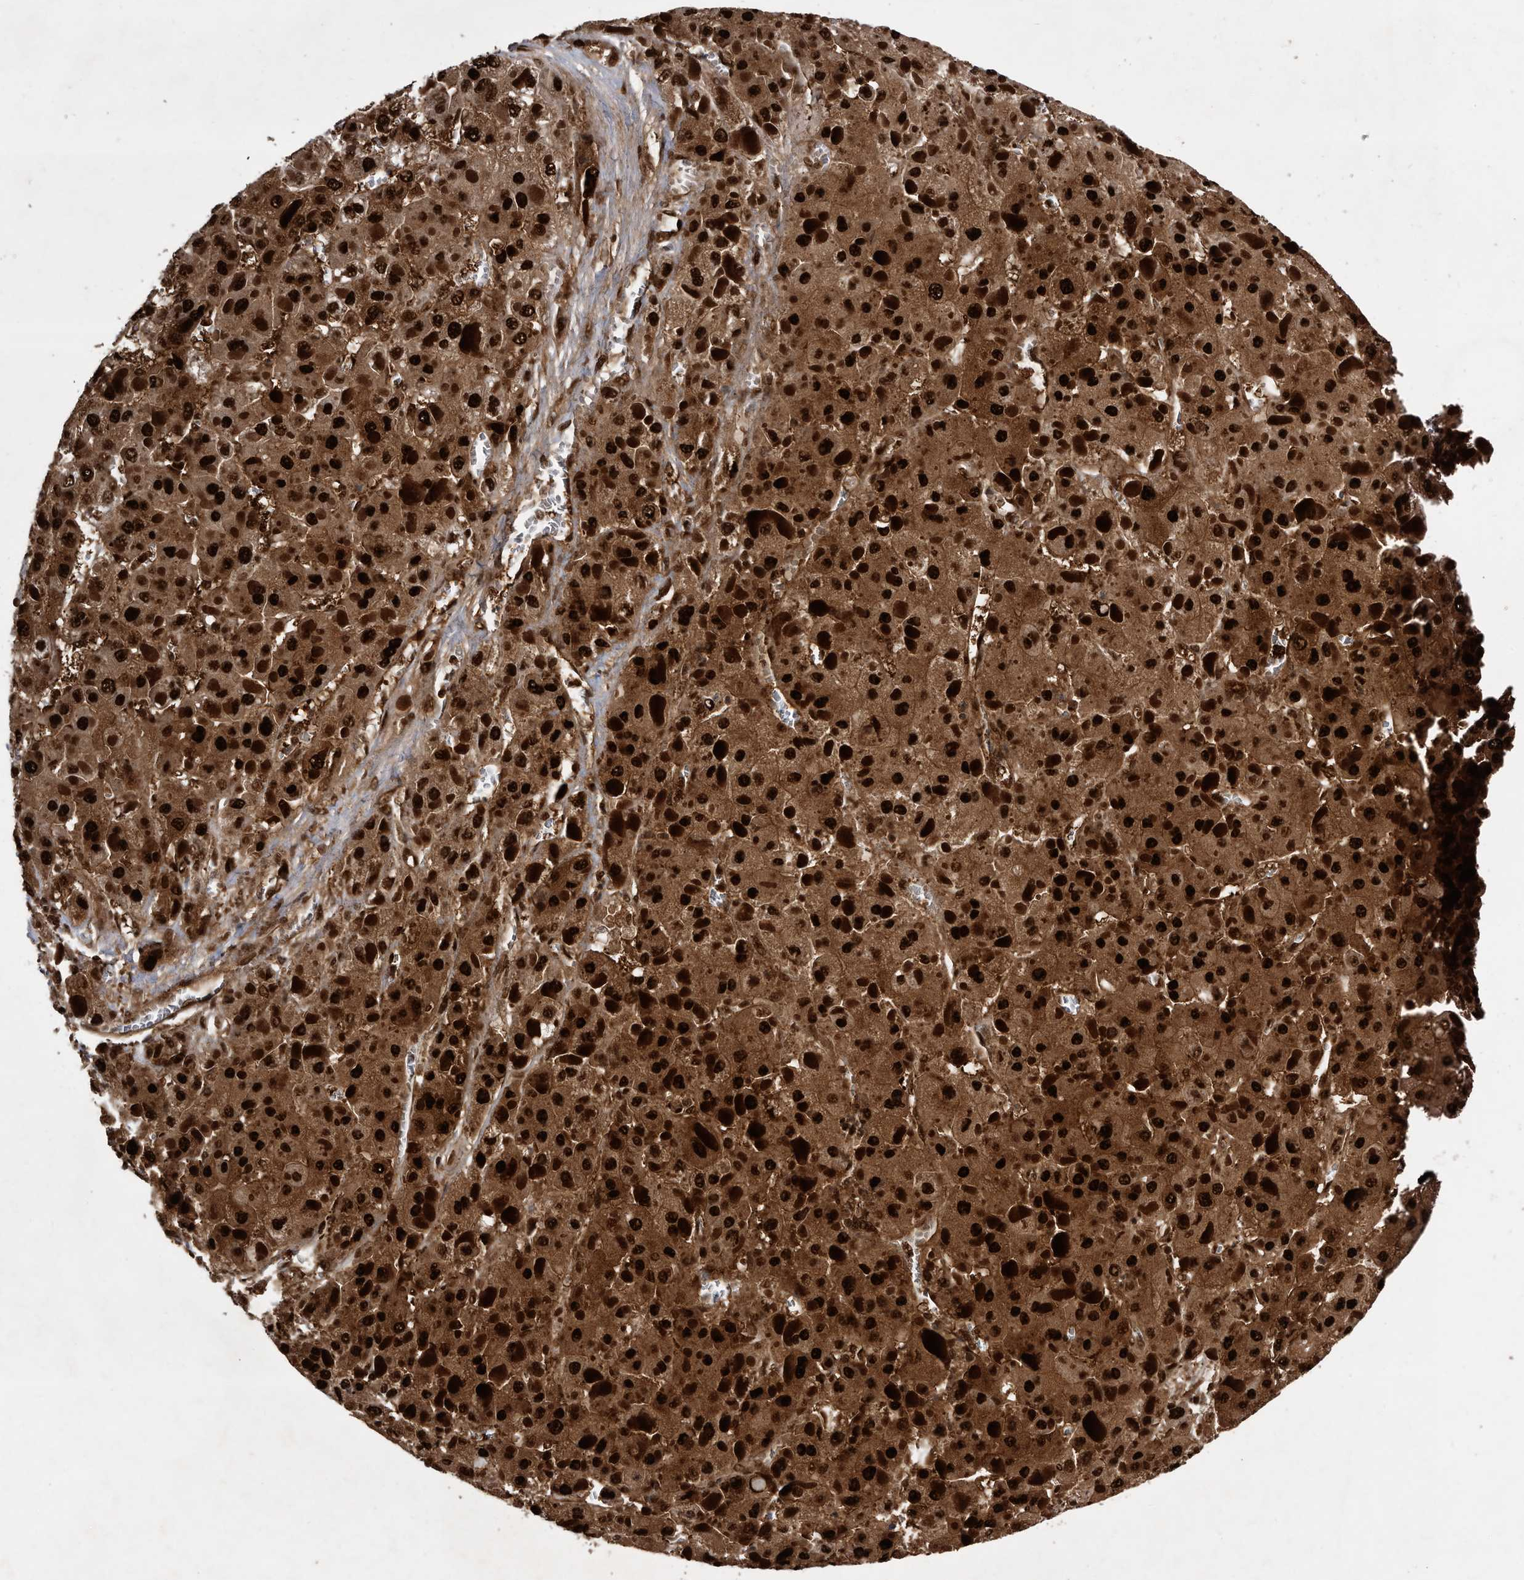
{"staining": {"intensity": "strong", "quantity": ">75%", "location": "cytoplasmic/membranous,nuclear"}, "tissue": "liver cancer", "cell_type": "Tumor cells", "image_type": "cancer", "snomed": [{"axis": "morphology", "description": "Carcinoma, Hepatocellular, NOS"}, {"axis": "topography", "description": "Liver"}], "caption": "Immunohistochemistry (IHC) (DAB (3,3'-diaminobenzidine)) staining of hepatocellular carcinoma (liver) reveals strong cytoplasmic/membranous and nuclear protein expression in approximately >75% of tumor cells. (brown staining indicates protein expression, while blue staining denotes nuclei).", "gene": "RAD23B", "patient": {"sex": "female", "age": 73}}